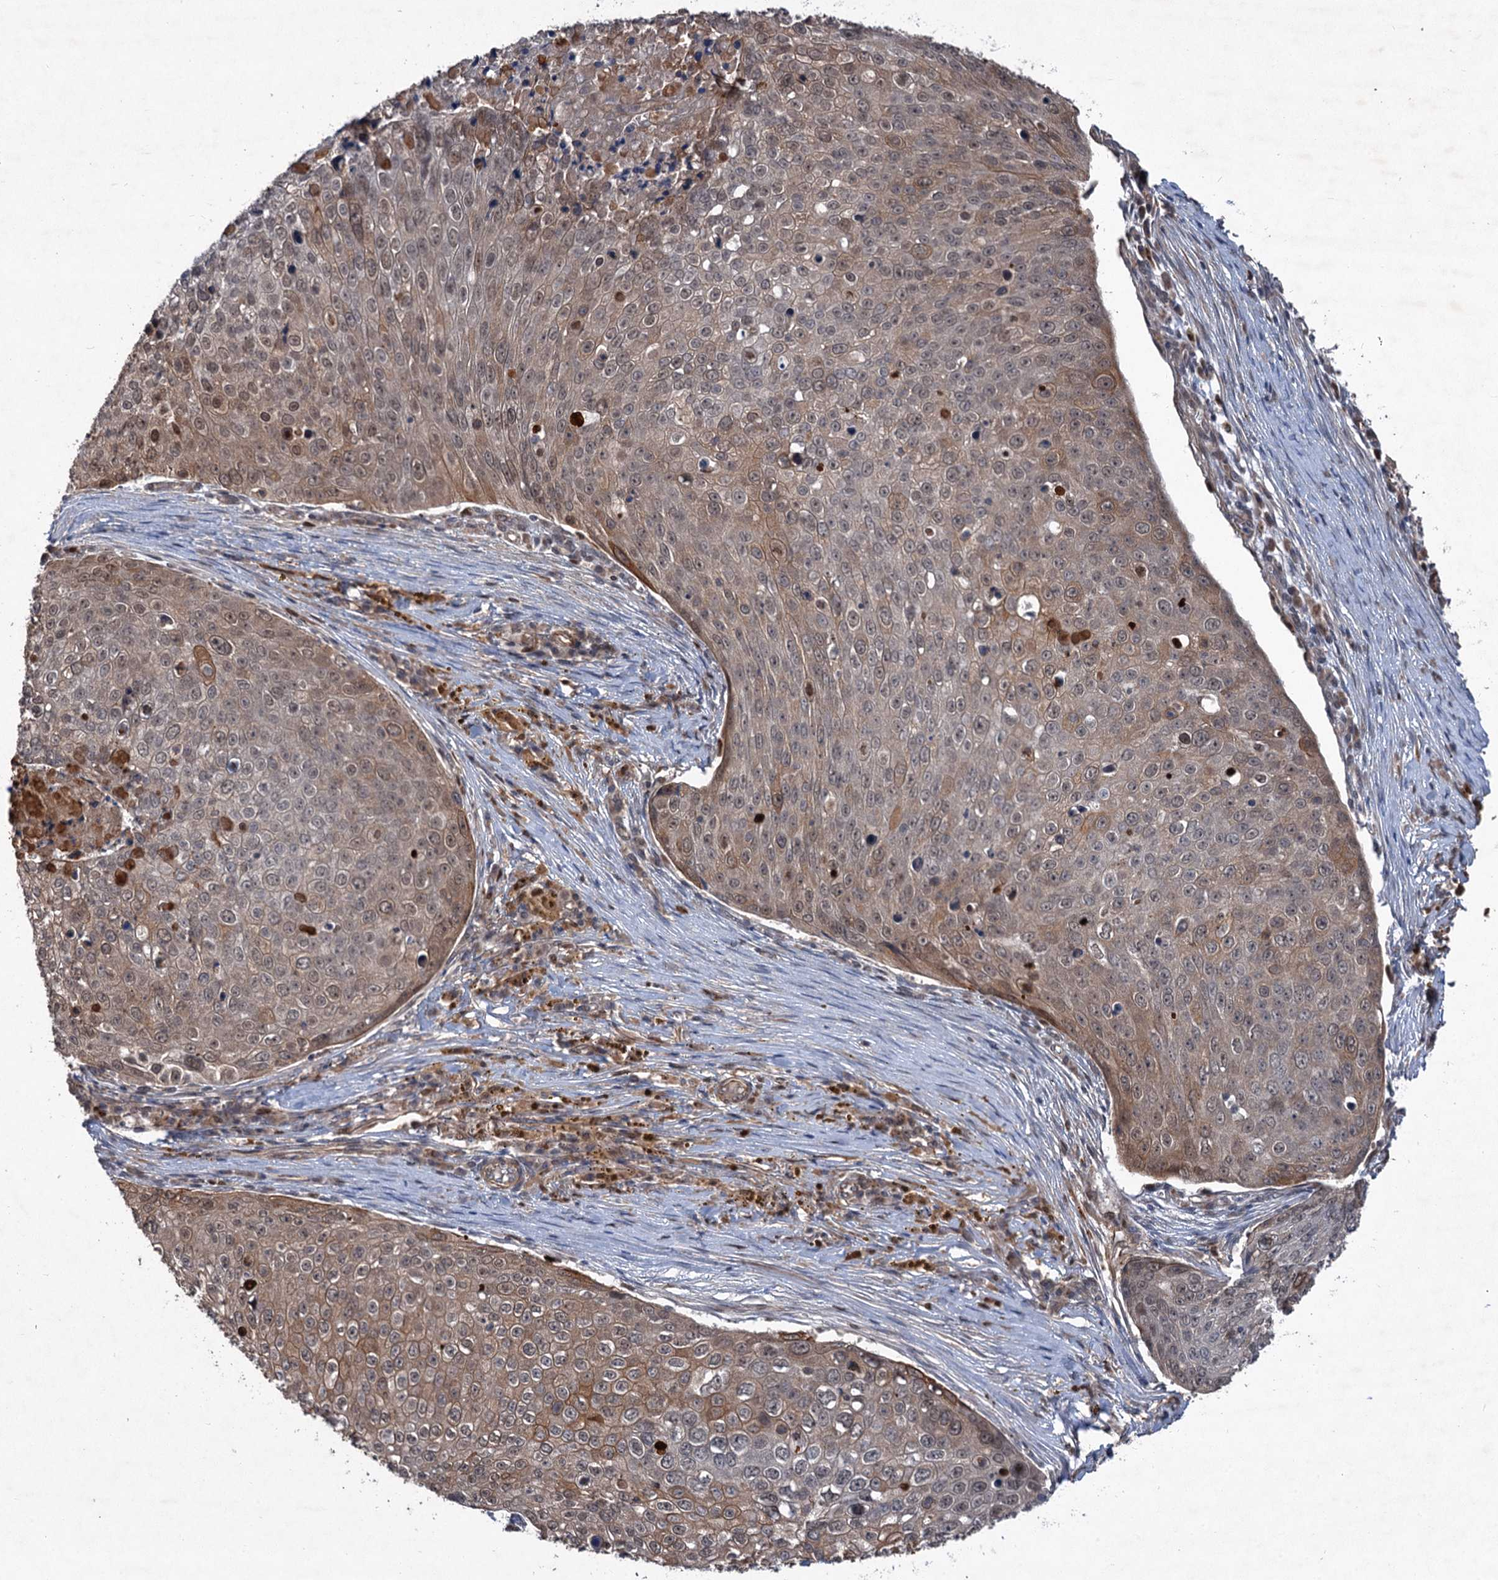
{"staining": {"intensity": "strong", "quantity": "<25%", "location": "cytoplasmic/membranous,nuclear"}, "tissue": "skin cancer", "cell_type": "Tumor cells", "image_type": "cancer", "snomed": [{"axis": "morphology", "description": "Squamous cell carcinoma, NOS"}, {"axis": "topography", "description": "Skin"}], "caption": "Human squamous cell carcinoma (skin) stained with a protein marker displays strong staining in tumor cells.", "gene": "TTC31", "patient": {"sex": "male", "age": 71}}